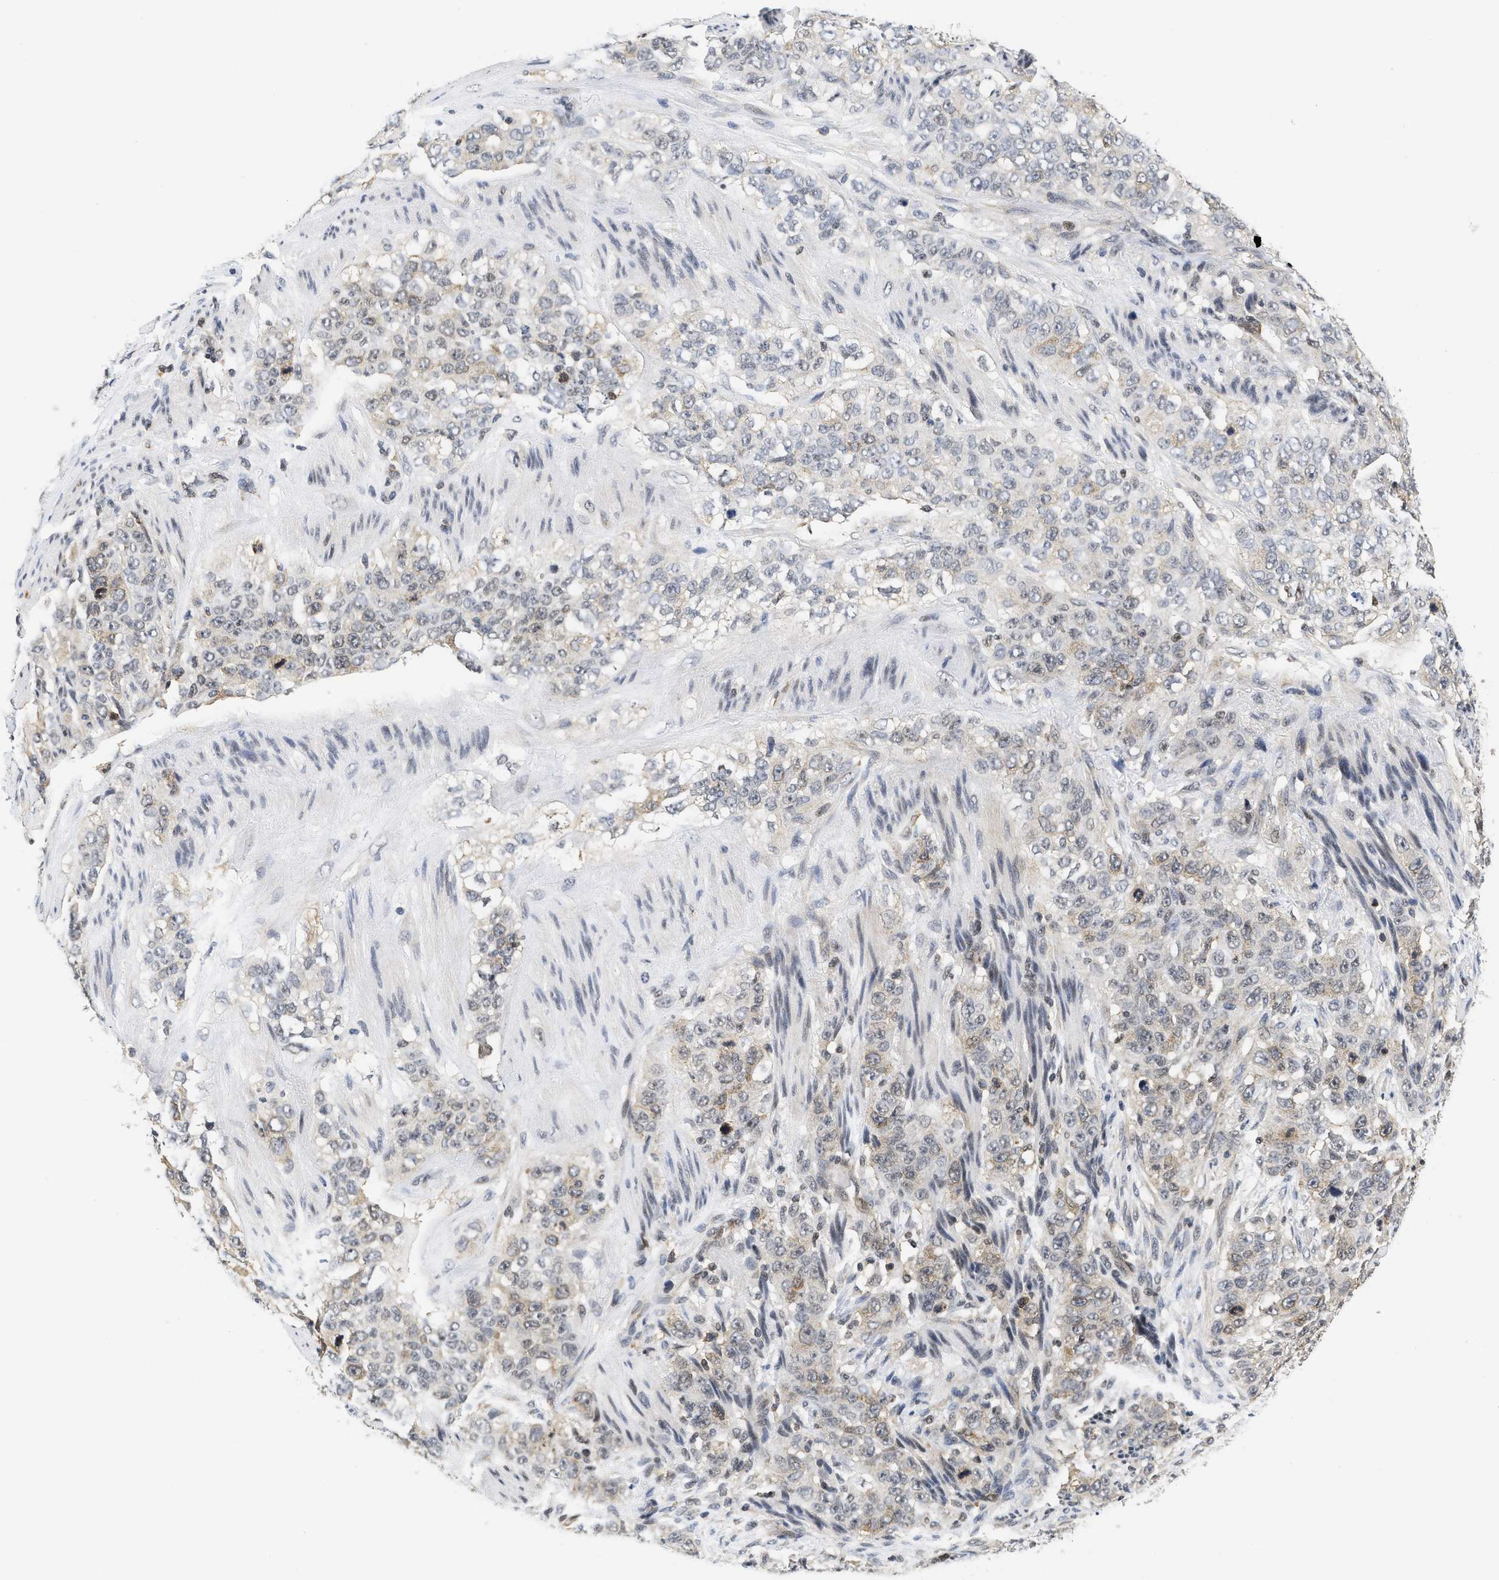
{"staining": {"intensity": "weak", "quantity": "<25%", "location": "cytoplasmic/membranous"}, "tissue": "stomach cancer", "cell_type": "Tumor cells", "image_type": "cancer", "snomed": [{"axis": "morphology", "description": "Adenocarcinoma, NOS"}, {"axis": "topography", "description": "Stomach"}], "caption": "Image shows no protein staining in tumor cells of stomach adenocarcinoma tissue. (Brightfield microscopy of DAB (3,3'-diaminobenzidine) immunohistochemistry (IHC) at high magnification).", "gene": "HIF1A", "patient": {"sex": "male", "age": 48}}